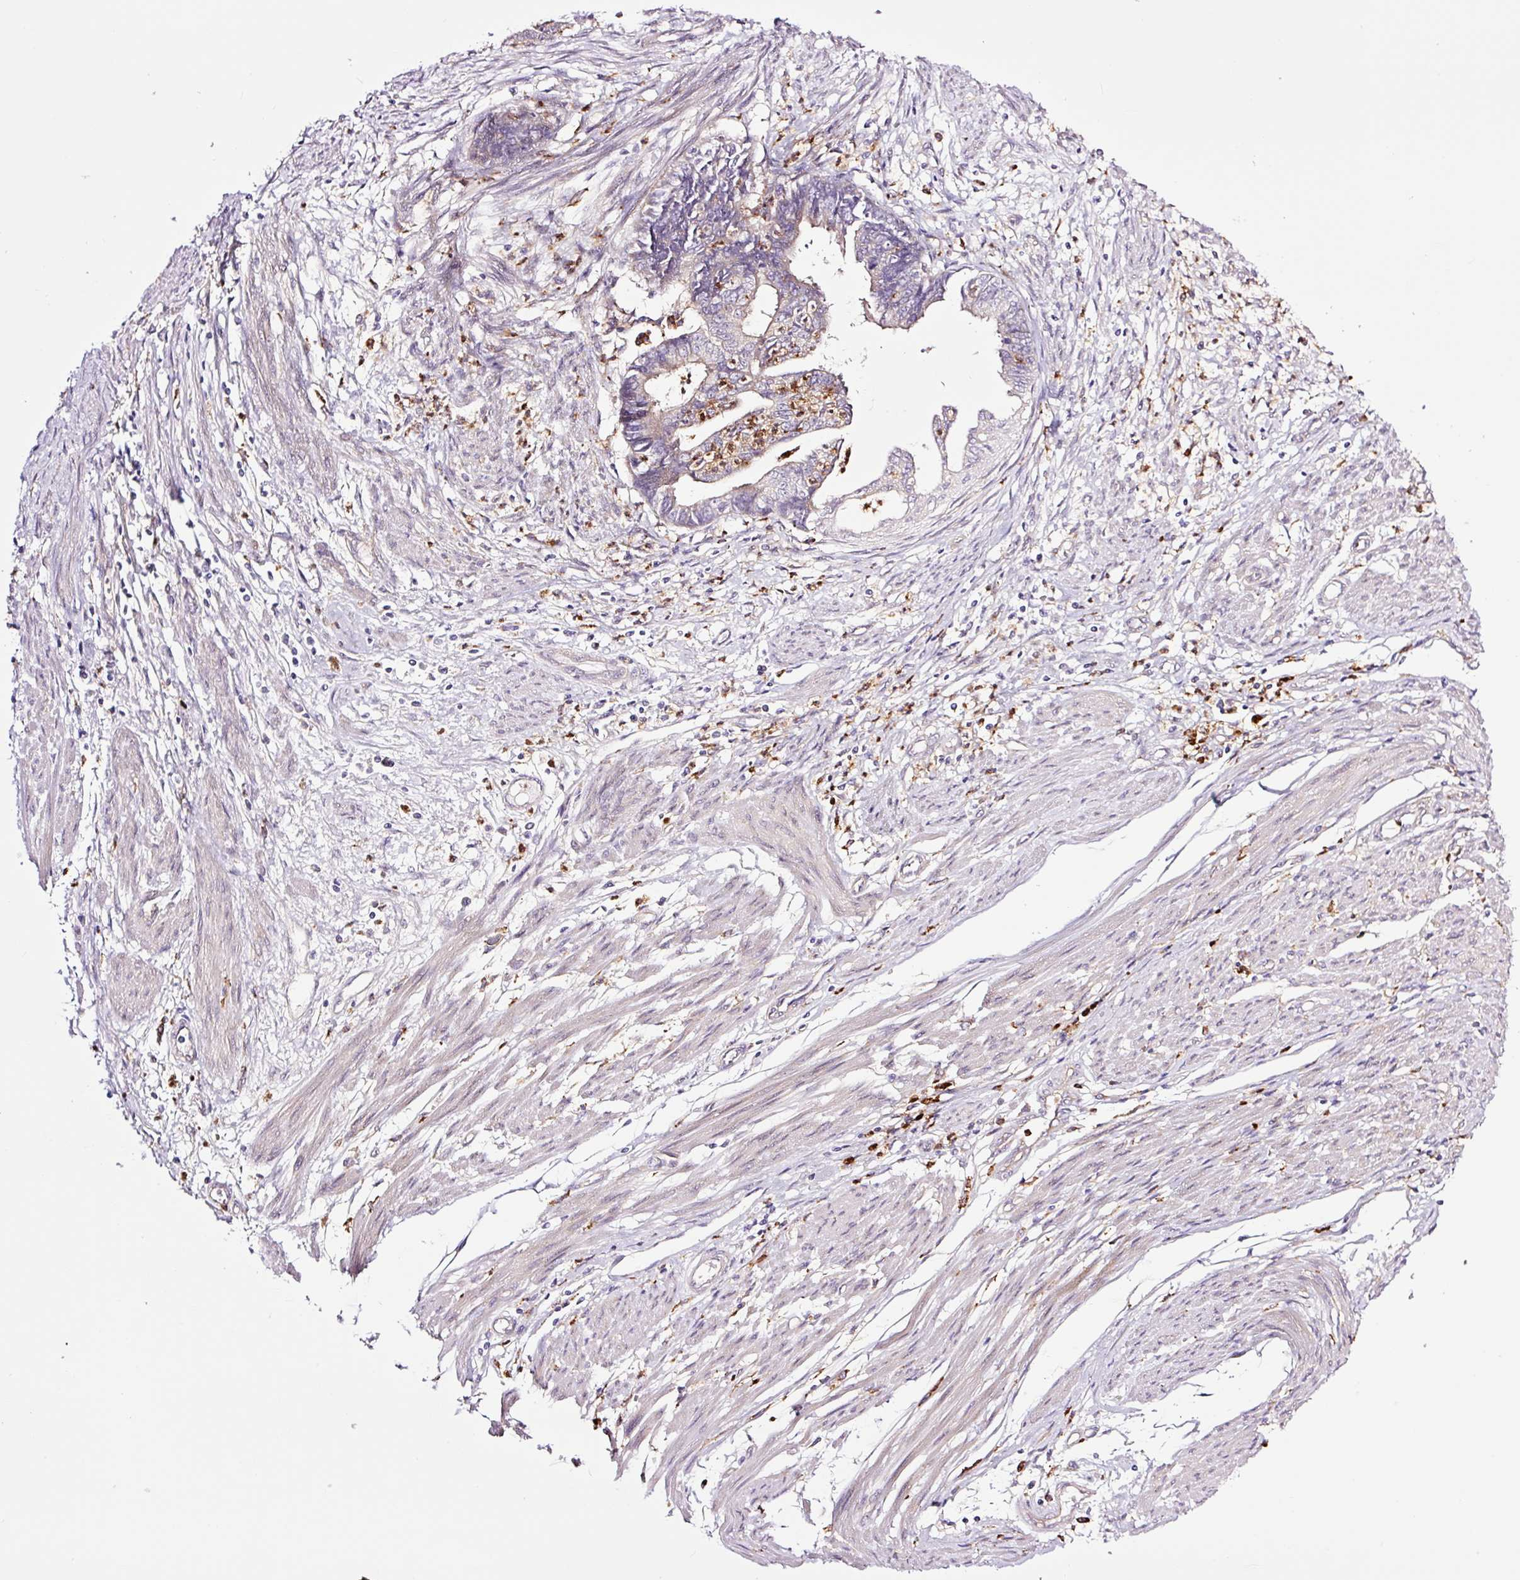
{"staining": {"intensity": "negative", "quantity": "none", "location": "none"}, "tissue": "endometrial cancer", "cell_type": "Tumor cells", "image_type": "cancer", "snomed": [{"axis": "morphology", "description": "Adenocarcinoma, NOS"}, {"axis": "topography", "description": "Endometrium"}], "caption": "DAB immunohistochemical staining of endometrial cancer (adenocarcinoma) demonstrates no significant expression in tumor cells.", "gene": "SH2D6", "patient": {"sex": "female", "age": 73}}